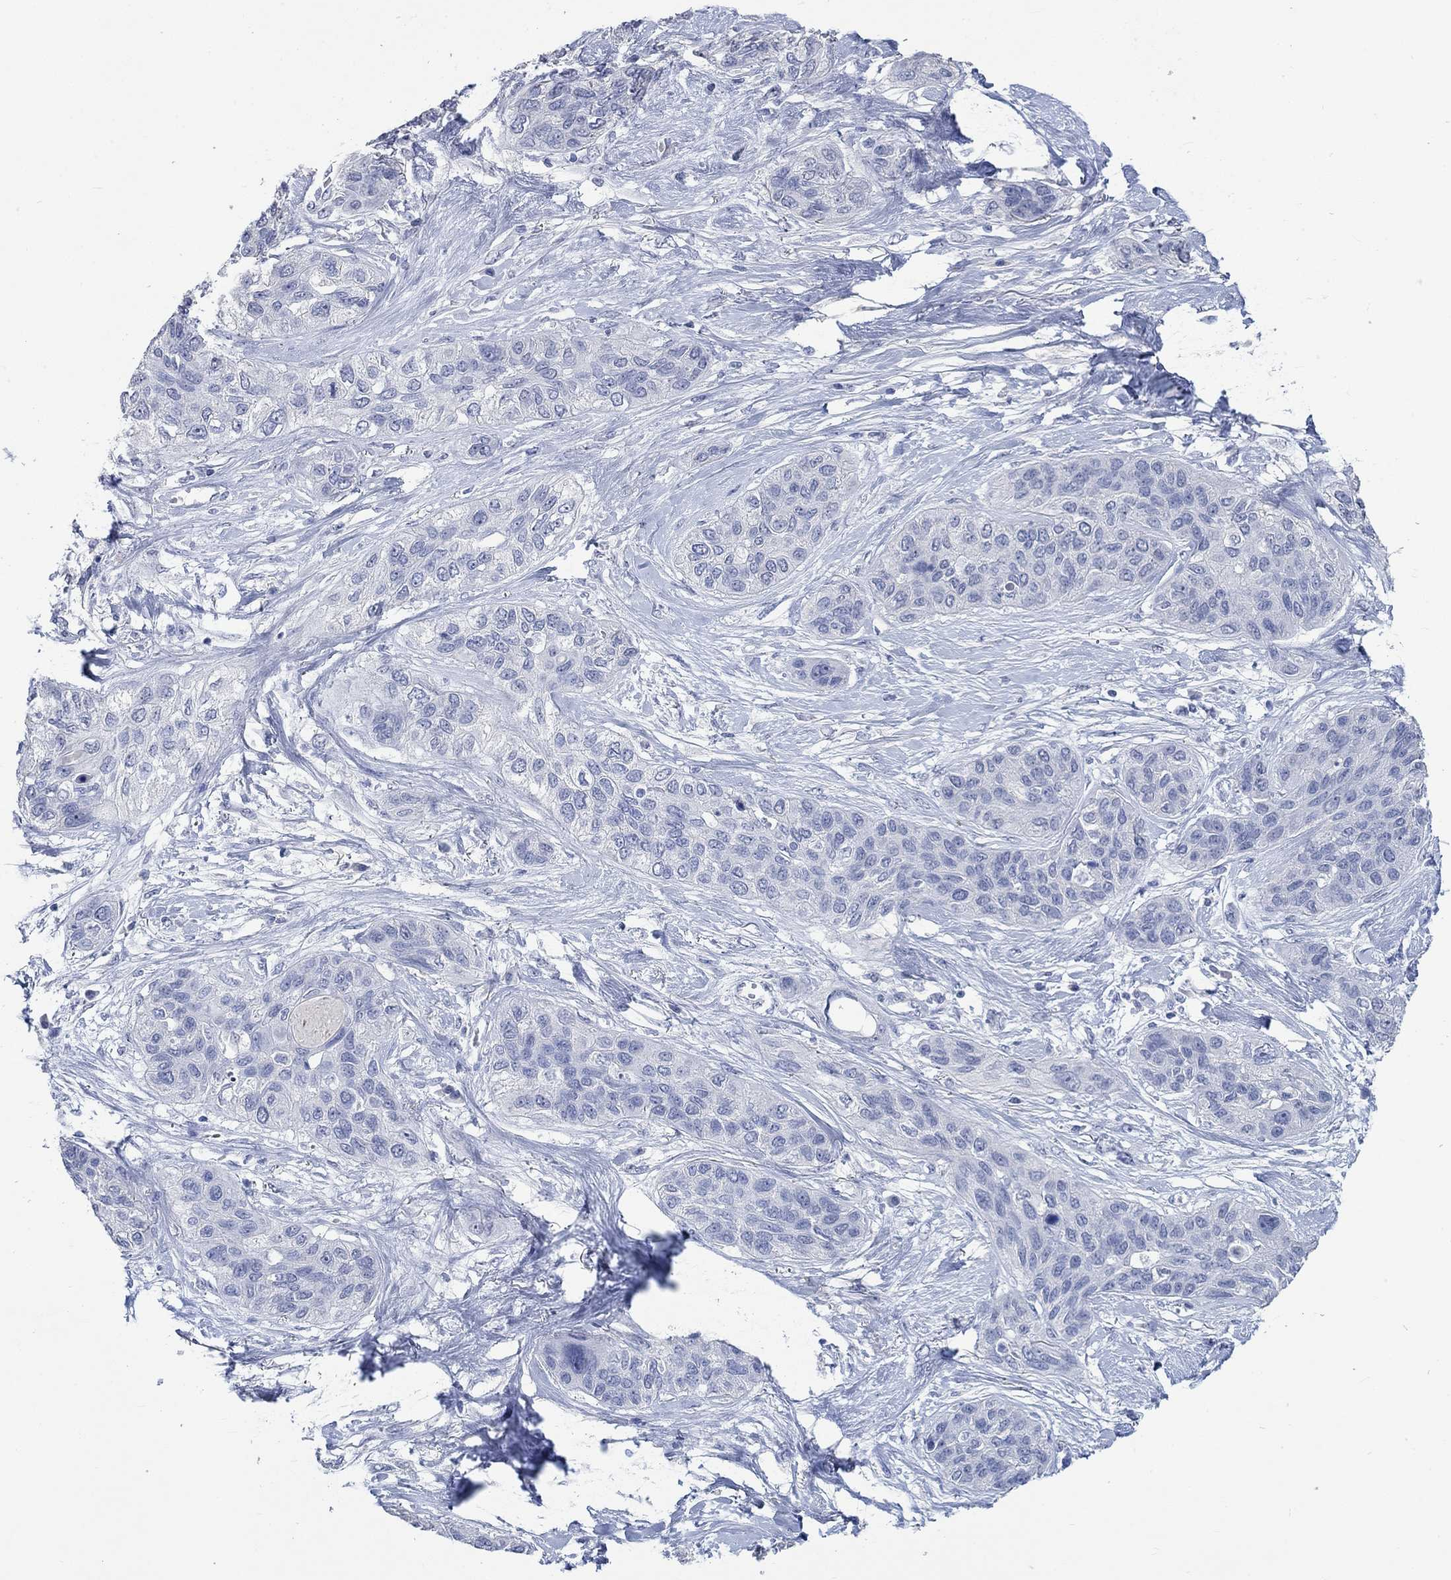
{"staining": {"intensity": "negative", "quantity": "none", "location": "none"}, "tissue": "lung cancer", "cell_type": "Tumor cells", "image_type": "cancer", "snomed": [{"axis": "morphology", "description": "Squamous cell carcinoma, NOS"}, {"axis": "topography", "description": "Lung"}], "caption": "The histopathology image shows no staining of tumor cells in squamous cell carcinoma (lung).", "gene": "C4orf47", "patient": {"sex": "female", "age": 70}}